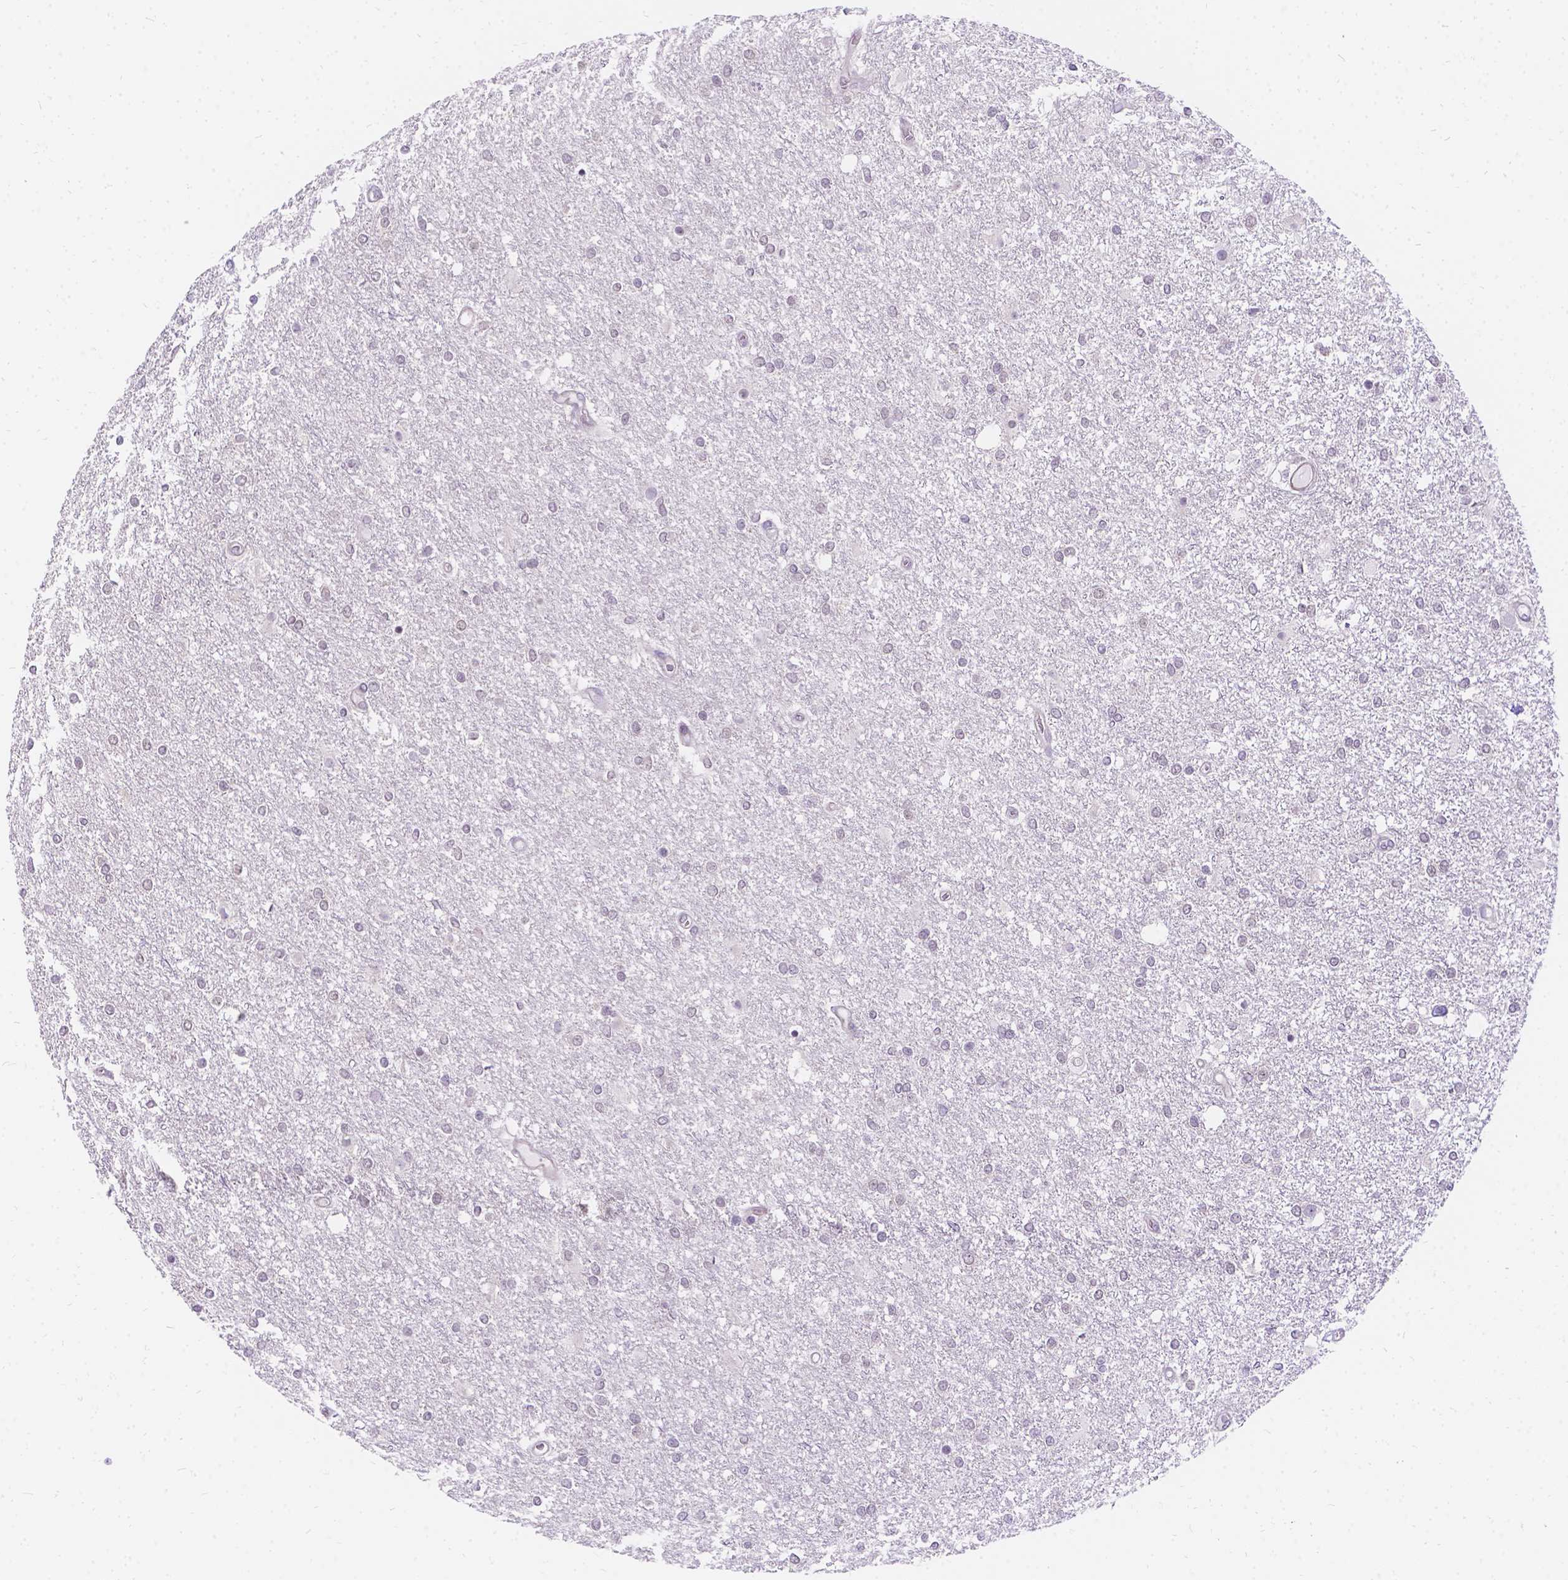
{"staining": {"intensity": "negative", "quantity": "none", "location": "none"}, "tissue": "glioma", "cell_type": "Tumor cells", "image_type": "cancer", "snomed": [{"axis": "morphology", "description": "Glioma, malignant, High grade"}, {"axis": "topography", "description": "Brain"}], "caption": "A micrograph of human malignant glioma (high-grade) is negative for staining in tumor cells.", "gene": "PALS1", "patient": {"sex": "female", "age": 61}}